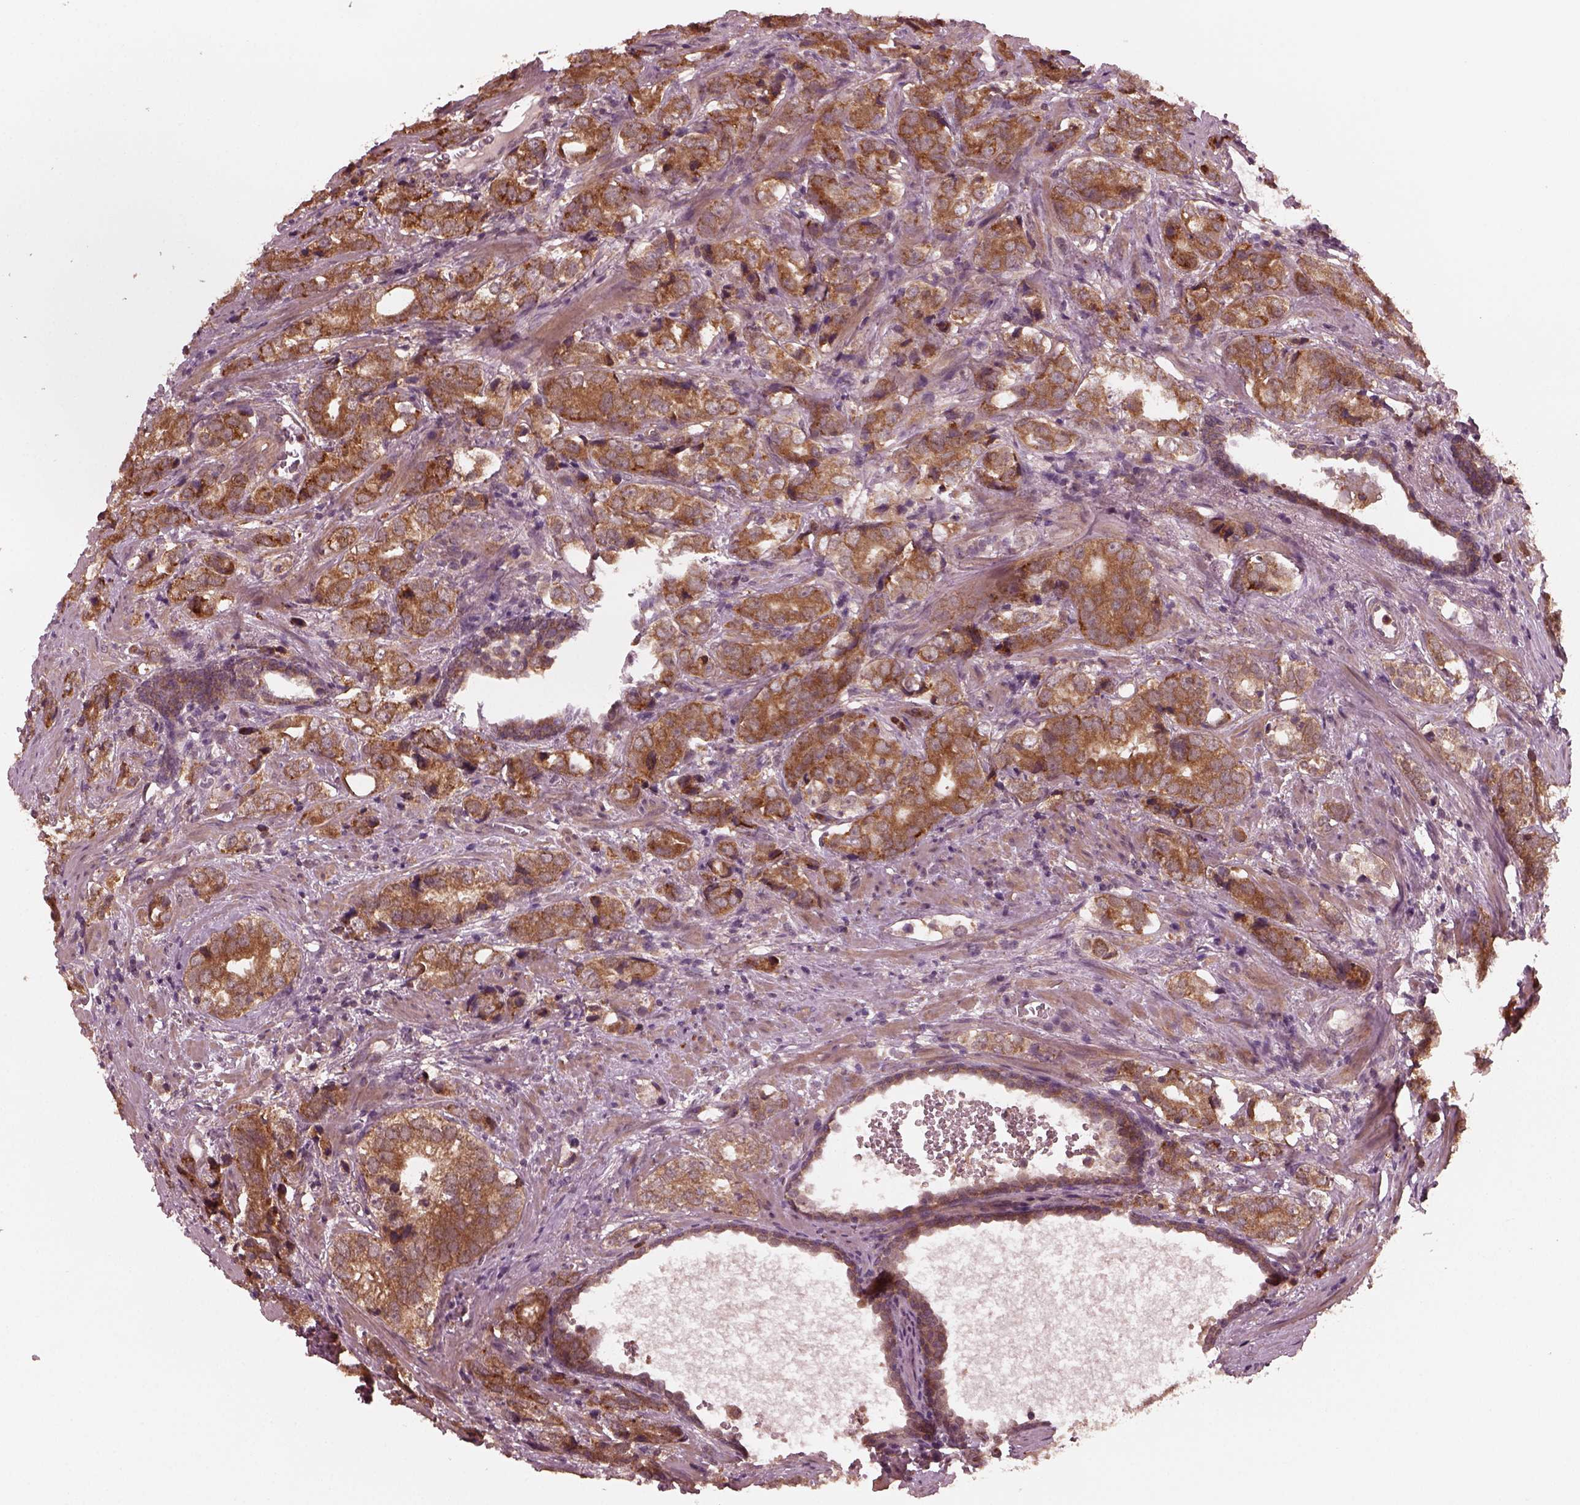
{"staining": {"intensity": "moderate", "quantity": ">75%", "location": "cytoplasmic/membranous"}, "tissue": "prostate cancer", "cell_type": "Tumor cells", "image_type": "cancer", "snomed": [{"axis": "morphology", "description": "Adenocarcinoma, NOS"}, {"axis": "topography", "description": "Prostate and seminal vesicle, NOS"}], "caption": "Immunohistochemical staining of human prostate adenocarcinoma shows medium levels of moderate cytoplasmic/membranous expression in approximately >75% of tumor cells.", "gene": "FAF2", "patient": {"sex": "male", "age": 63}}